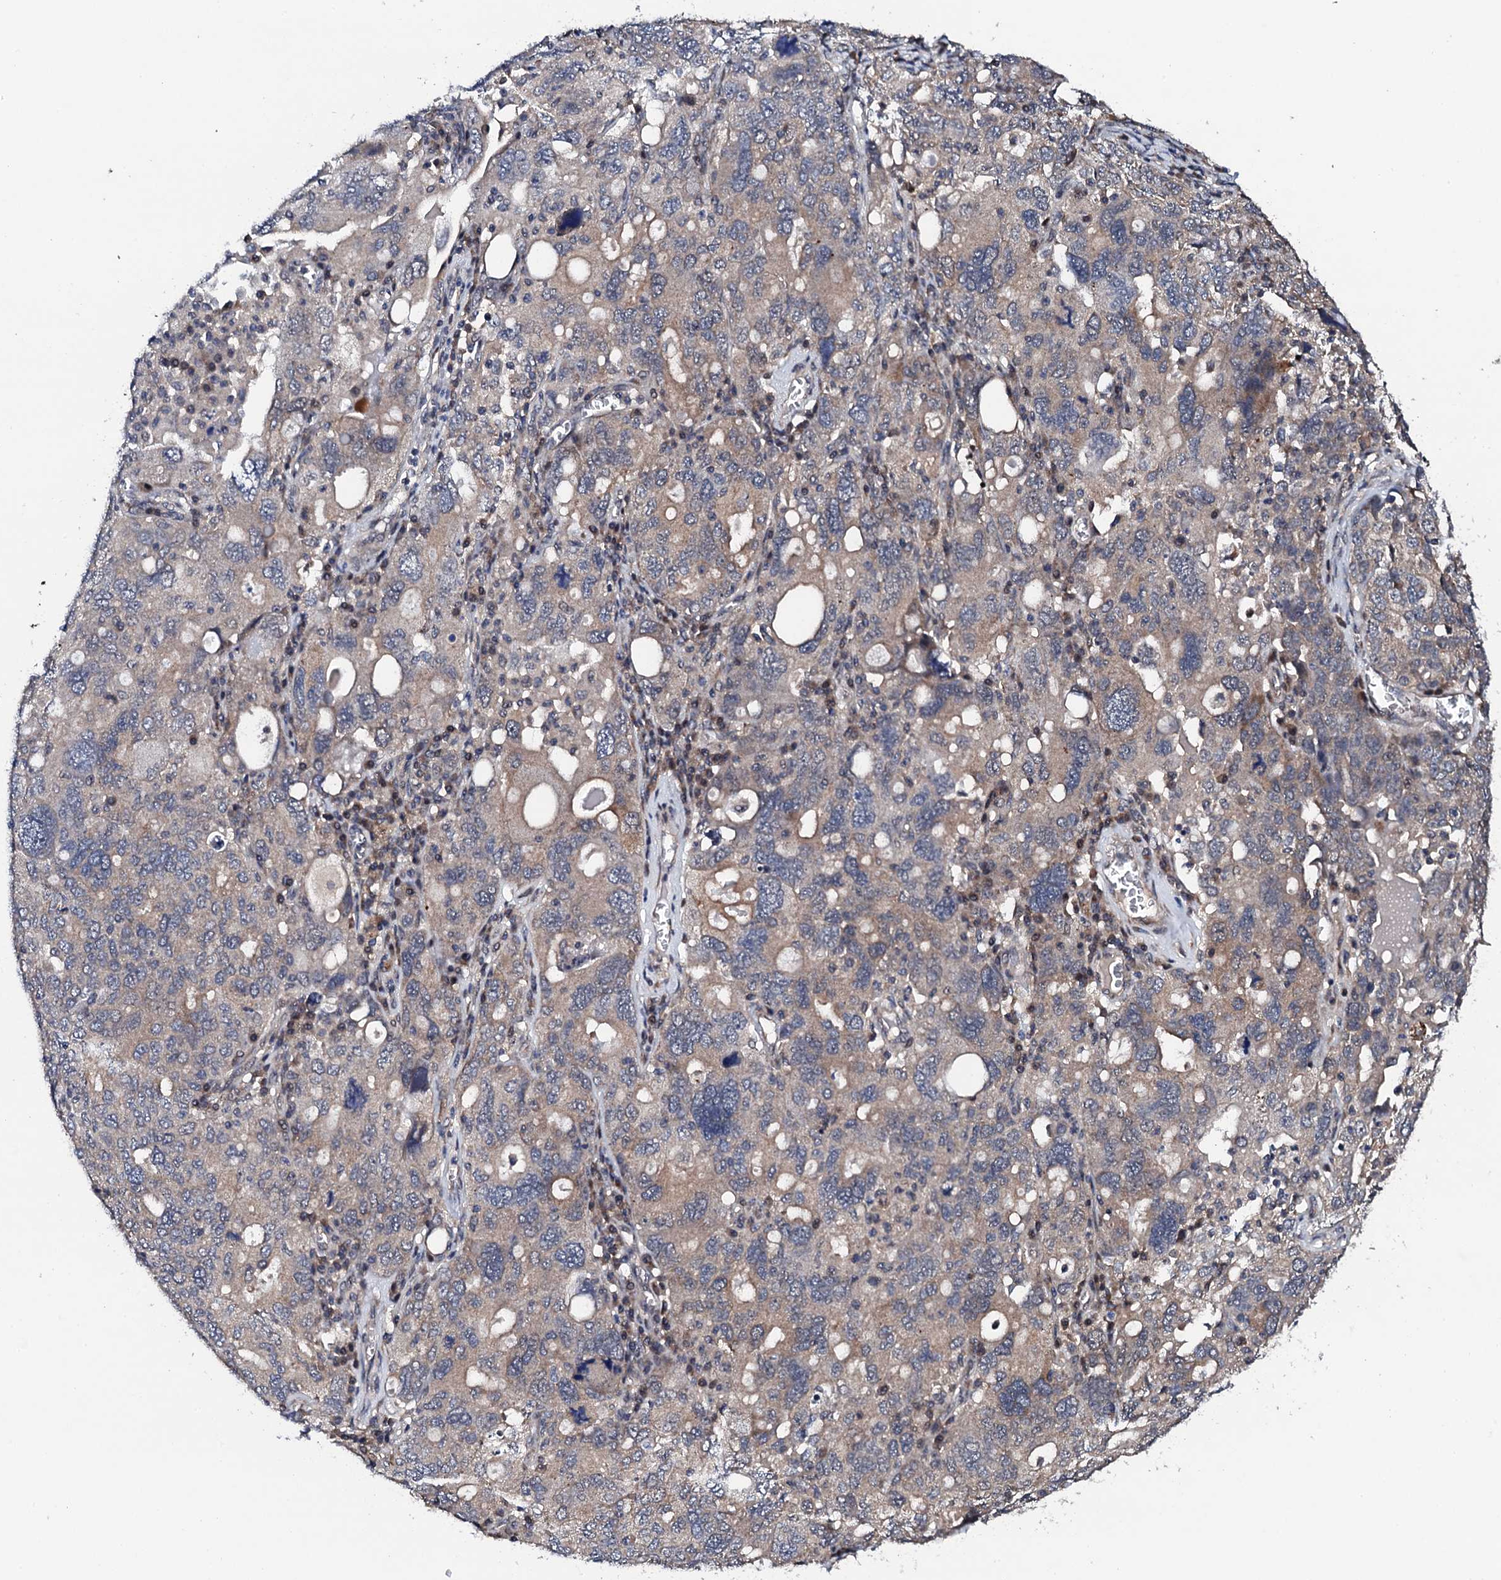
{"staining": {"intensity": "weak", "quantity": "<25%", "location": "cytoplasmic/membranous"}, "tissue": "ovarian cancer", "cell_type": "Tumor cells", "image_type": "cancer", "snomed": [{"axis": "morphology", "description": "Carcinoma, endometroid"}, {"axis": "topography", "description": "Ovary"}], "caption": "Immunohistochemistry (IHC) of human ovarian cancer reveals no positivity in tumor cells.", "gene": "IP6K1", "patient": {"sex": "female", "age": 62}}